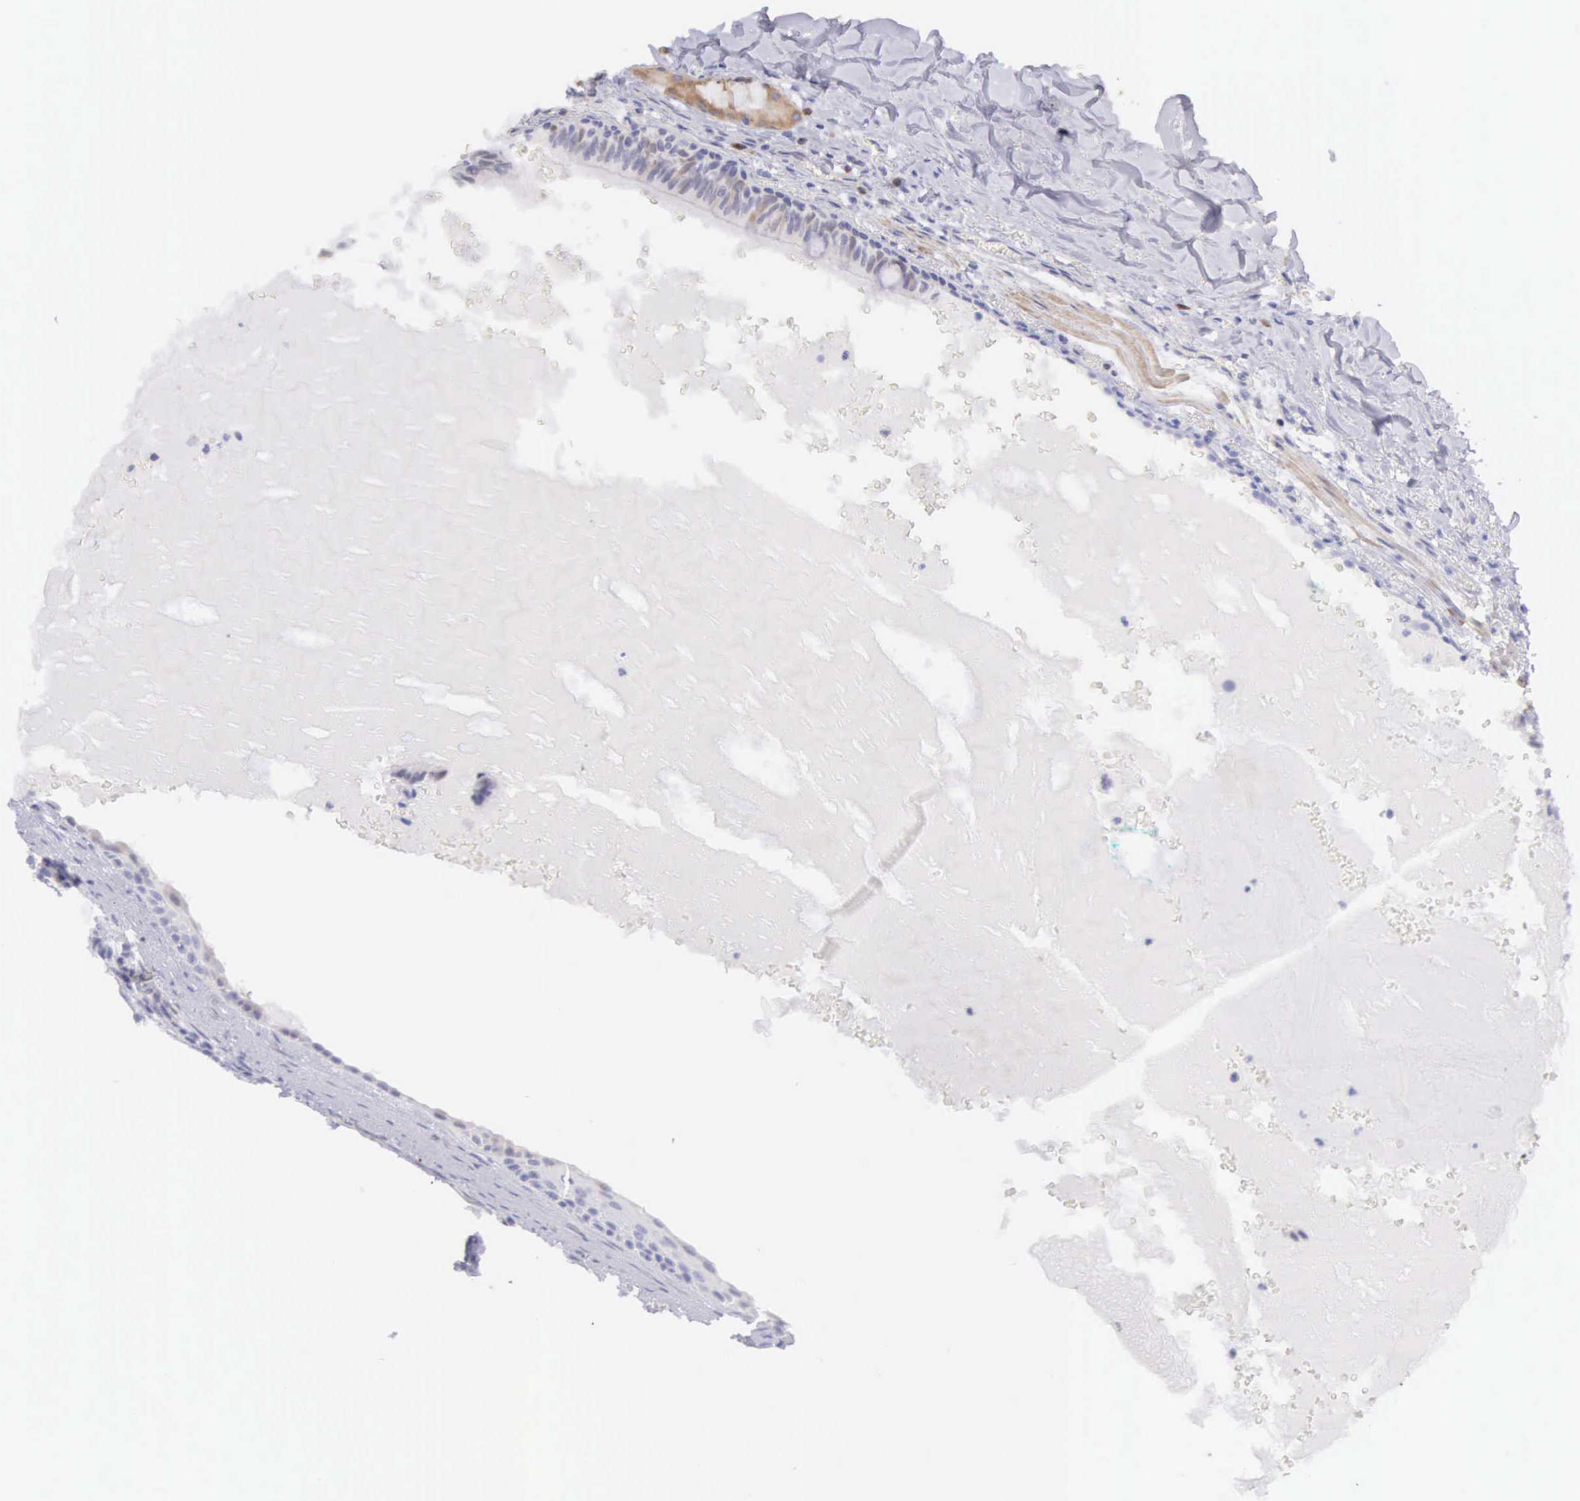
{"staining": {"intensity": "weak", "quantity": ">75%", "location": "cytoplasmic/membranous"}, "tissue": "carcinoid", "cell_type": "Tumor cells", "image_type": "cancer", "snomed": [{"axis": "morphology", "description": "Carcinoid, malignant, NOS"}, {"axis": "topography", "description": "Bronchus"}], "caption": "Immunohistochemical staining of carcinoid demonstrates low levels of weak cytoplasmic/membranous expression in about >75% of tumor cells.", "gene": "ARFGAP3", "patient": {"sex": "male", "age": 55}}